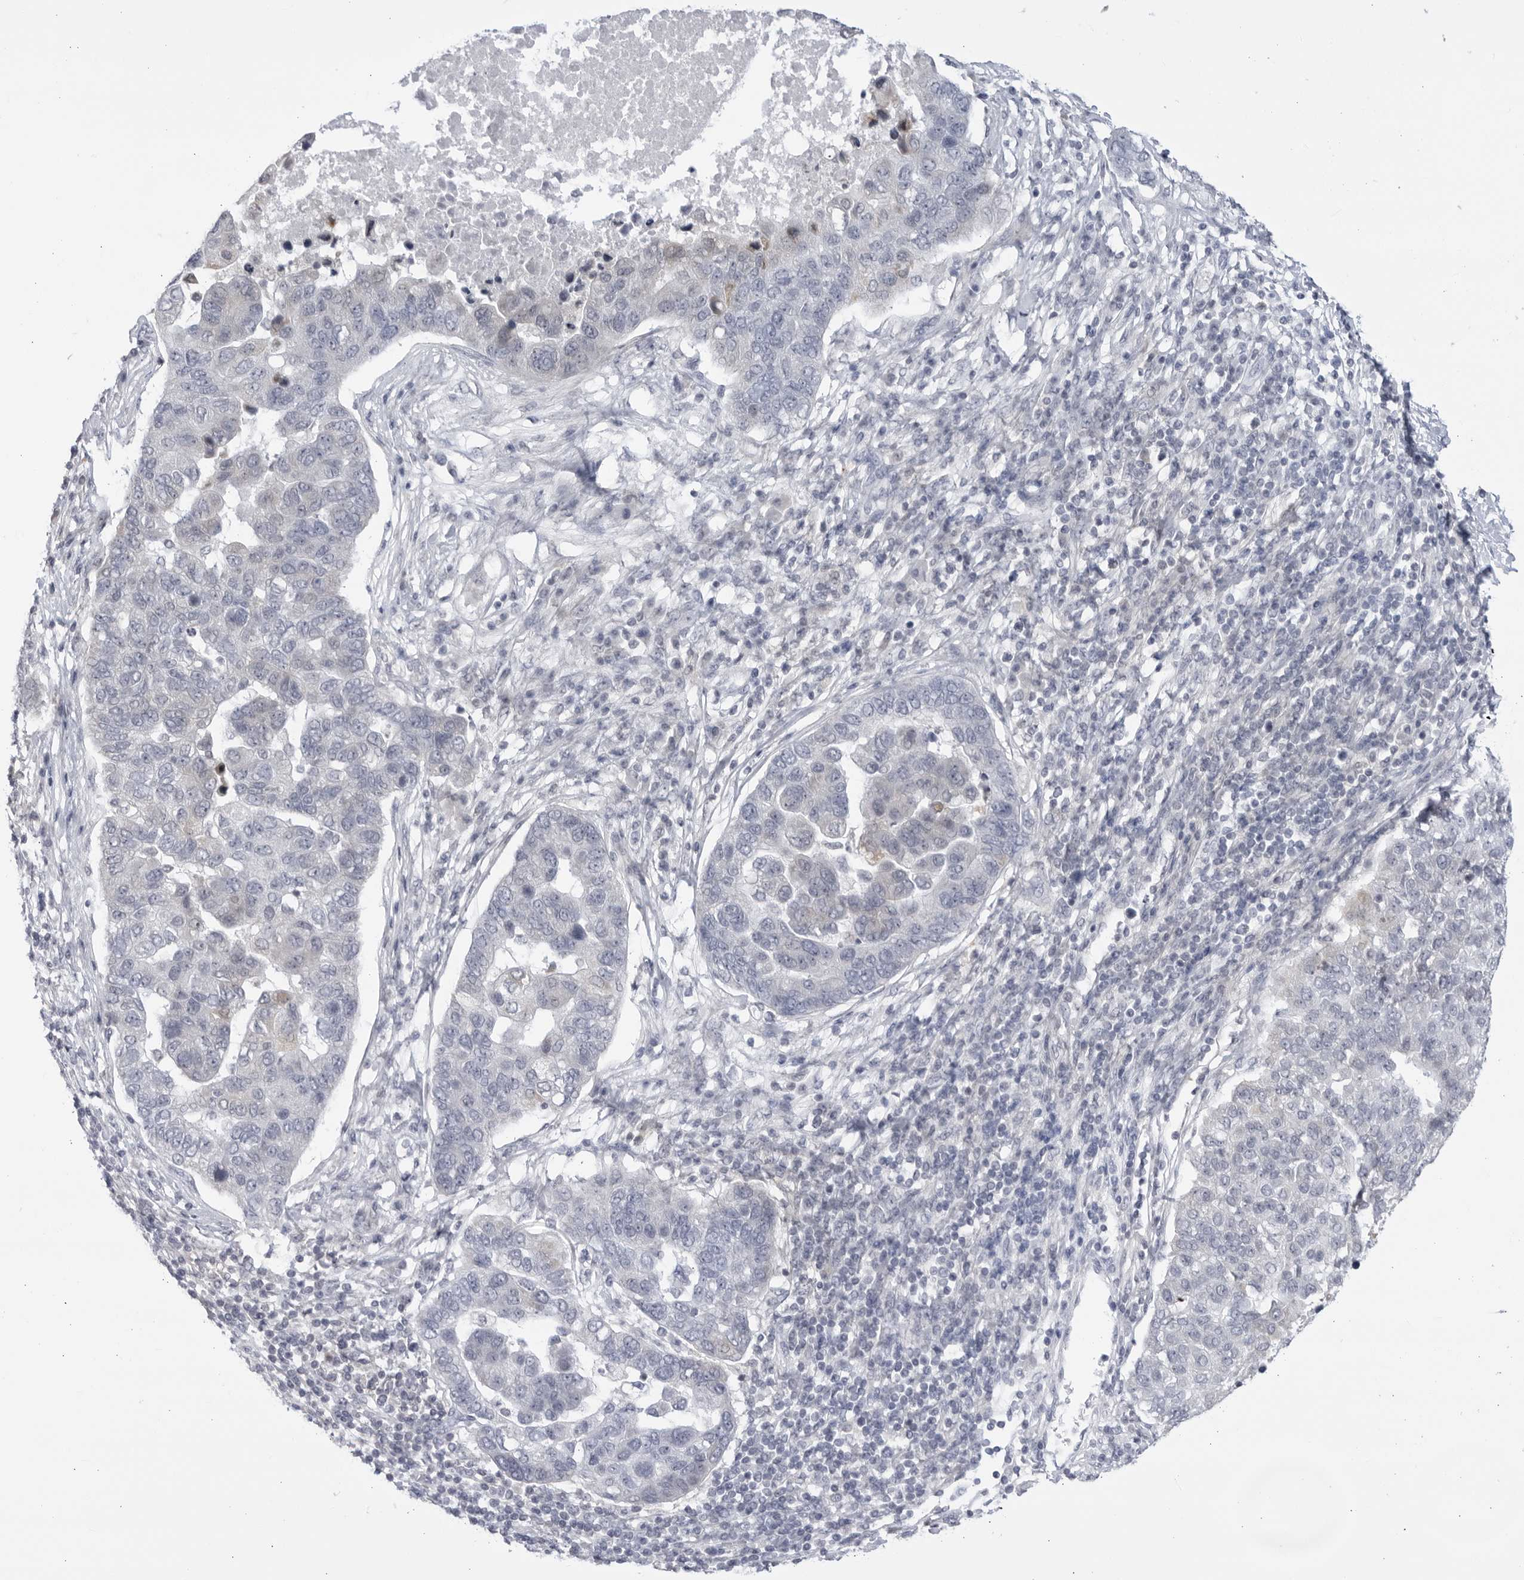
{"staining": {"intensity": "negative", "quantity": "none", "location": "none"}, "tissue": "pancreatic cancer", "cell_type": "Tumor cells", "image_type": "cancer", "snomed": [{"axis": "morphology", "description": "Adenocarcinoma, NOS"}, {"axis": "topography", "description": "Pancreas"}], "caption": "Immunohistochemistry (IHC) image of neoplastic tissue: pancreatic adenocarcinoma stained with DAB reveals no significant protein expression in tumor cells.", "gene": "CNBD1", "patient": {"sex": "female", "age": 61}}